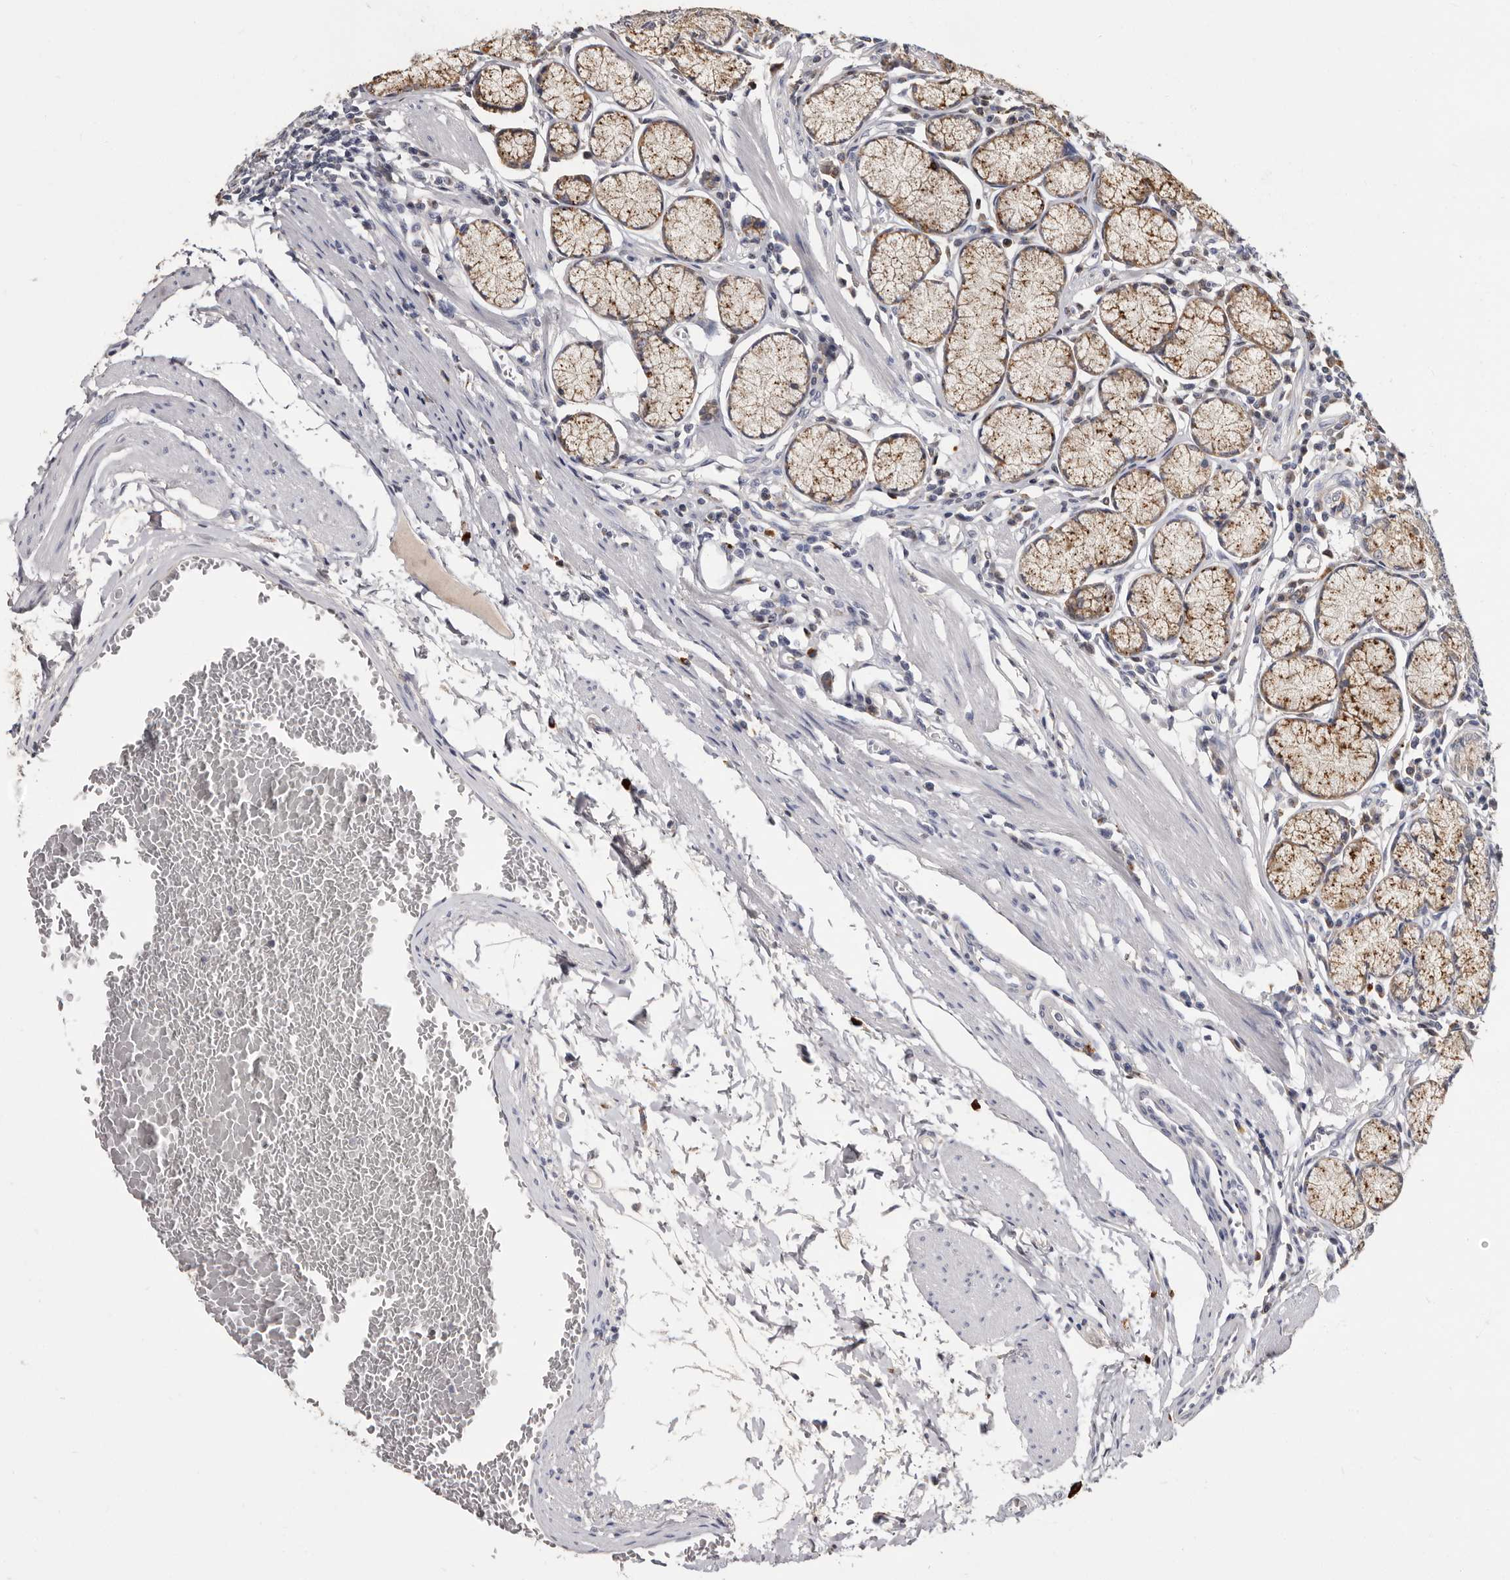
{"staining": {"intensity": "moderate", "quantity": "25%-75%", "location": "cytoplasmic/membranous"}, "tissue": "stomach", "cell_type": "Glandular cells", "image_type": "normal", "snomed": [{"axis": "morphology", "description": "Normal tissue, NOS"}, {"axis": "topography", "description": "Stomach"}], "caption": "Stomach was stained to show a protein in brown. There is medium levels of moderate cytoplasmic/membranous positivity in about 25%-75% of glandular cells.", "gene": "DAP", "patient": {"sex": "male", "age": 55}}